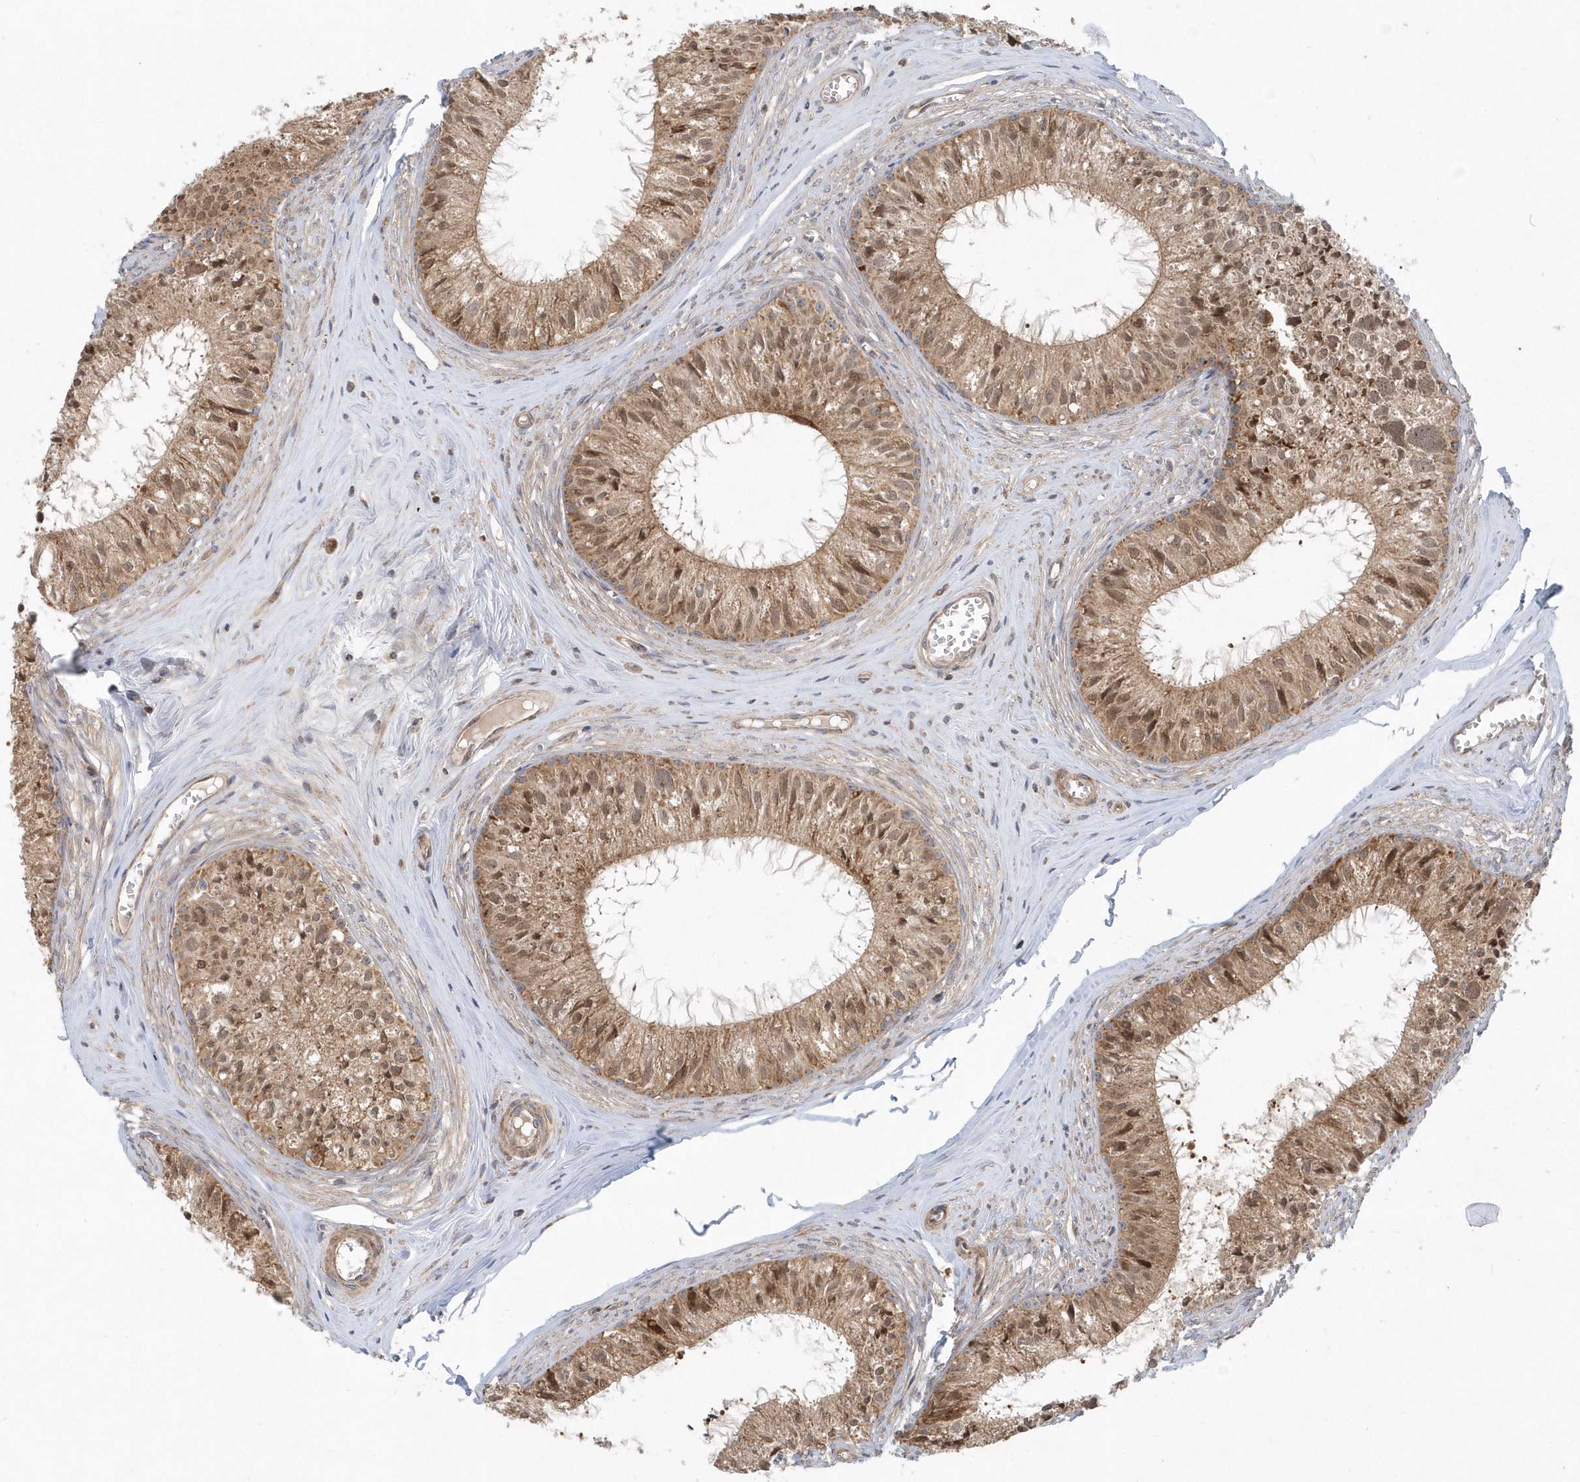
{"staining": {"intensity": "moderate", "quantity": ">75%", "location": "cytoplasmic/membranous"}, "tissue": "epididymis", "cell_type": "Glandular cells", "image_type": "normal", "snomed": [{"axis": "morphology", "description": "Normal tissue, NOS"}, {"axis": "topography", "description": "Epididymis"}], "caption": "Glandular cells display medium levels of moderate cytoplasmic/membranous staining in approximately >75% of cells in unremarkable epididymis.", "gene": "PPP1R7", "patient": {"sex": "male", "age": 36}}